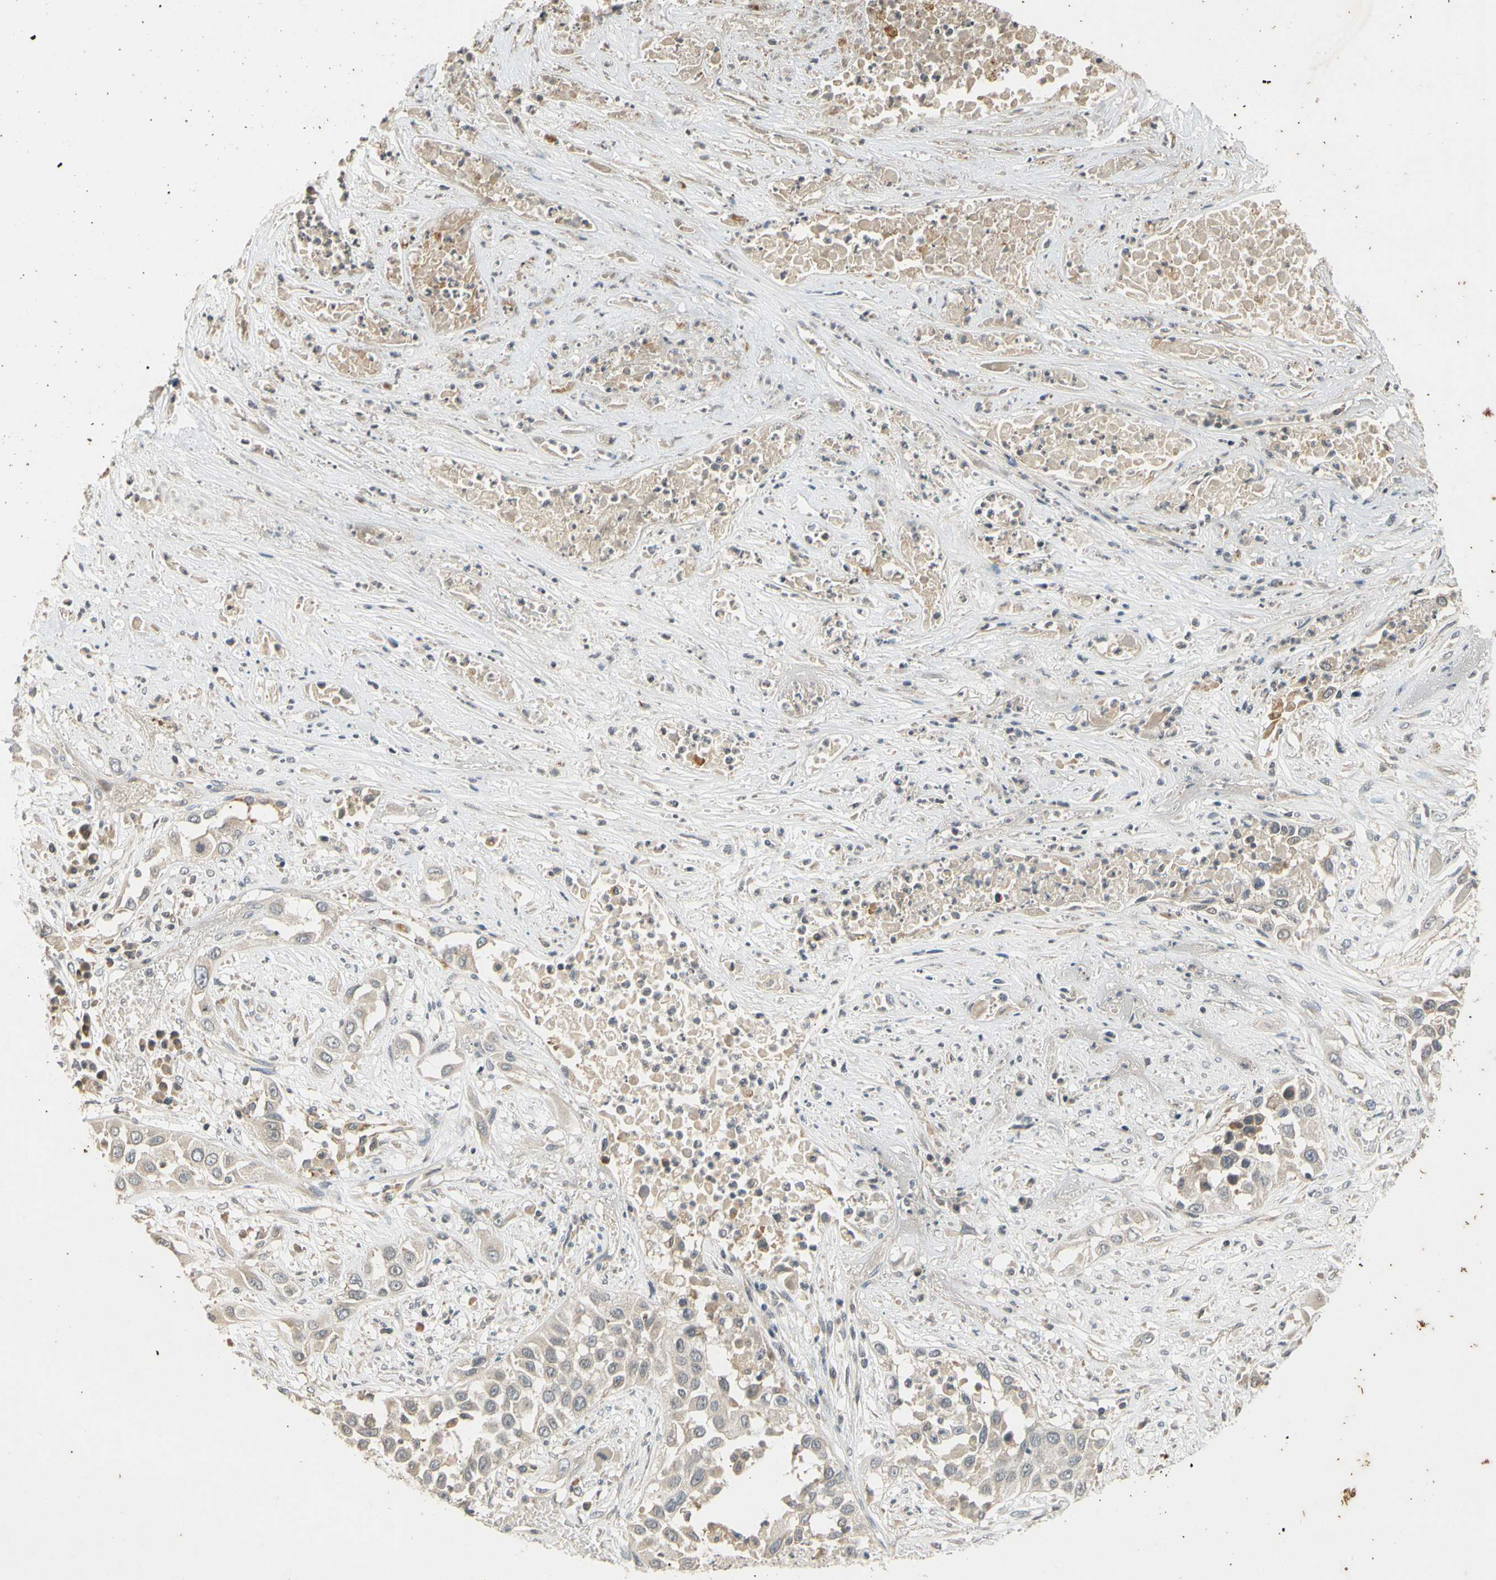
{"staining": {"intensity": "weak", "quantity": ">75%", "location": "cytoplasmic/membranous"}, "tissue": "lung cancer", "cell_type": "Tumor cells", "image_type": "cancer", "snomed": [{"axis": "morphology", "description": "Squamous cell carcinoma, NOS"}, {"axis": "topography", "description": "Lung"}], "caption": "DAB immunohistochemical staining of lung cancer shows weak cytoplasmic/membranous protein staining in approximately >75% of tumor cells. Immunohistochemistry (ihc) stains the protein in brown and the nuclei are stained blue.", "gene": "ATP2C1", "patient": {"sex": "male", "age": 71}}